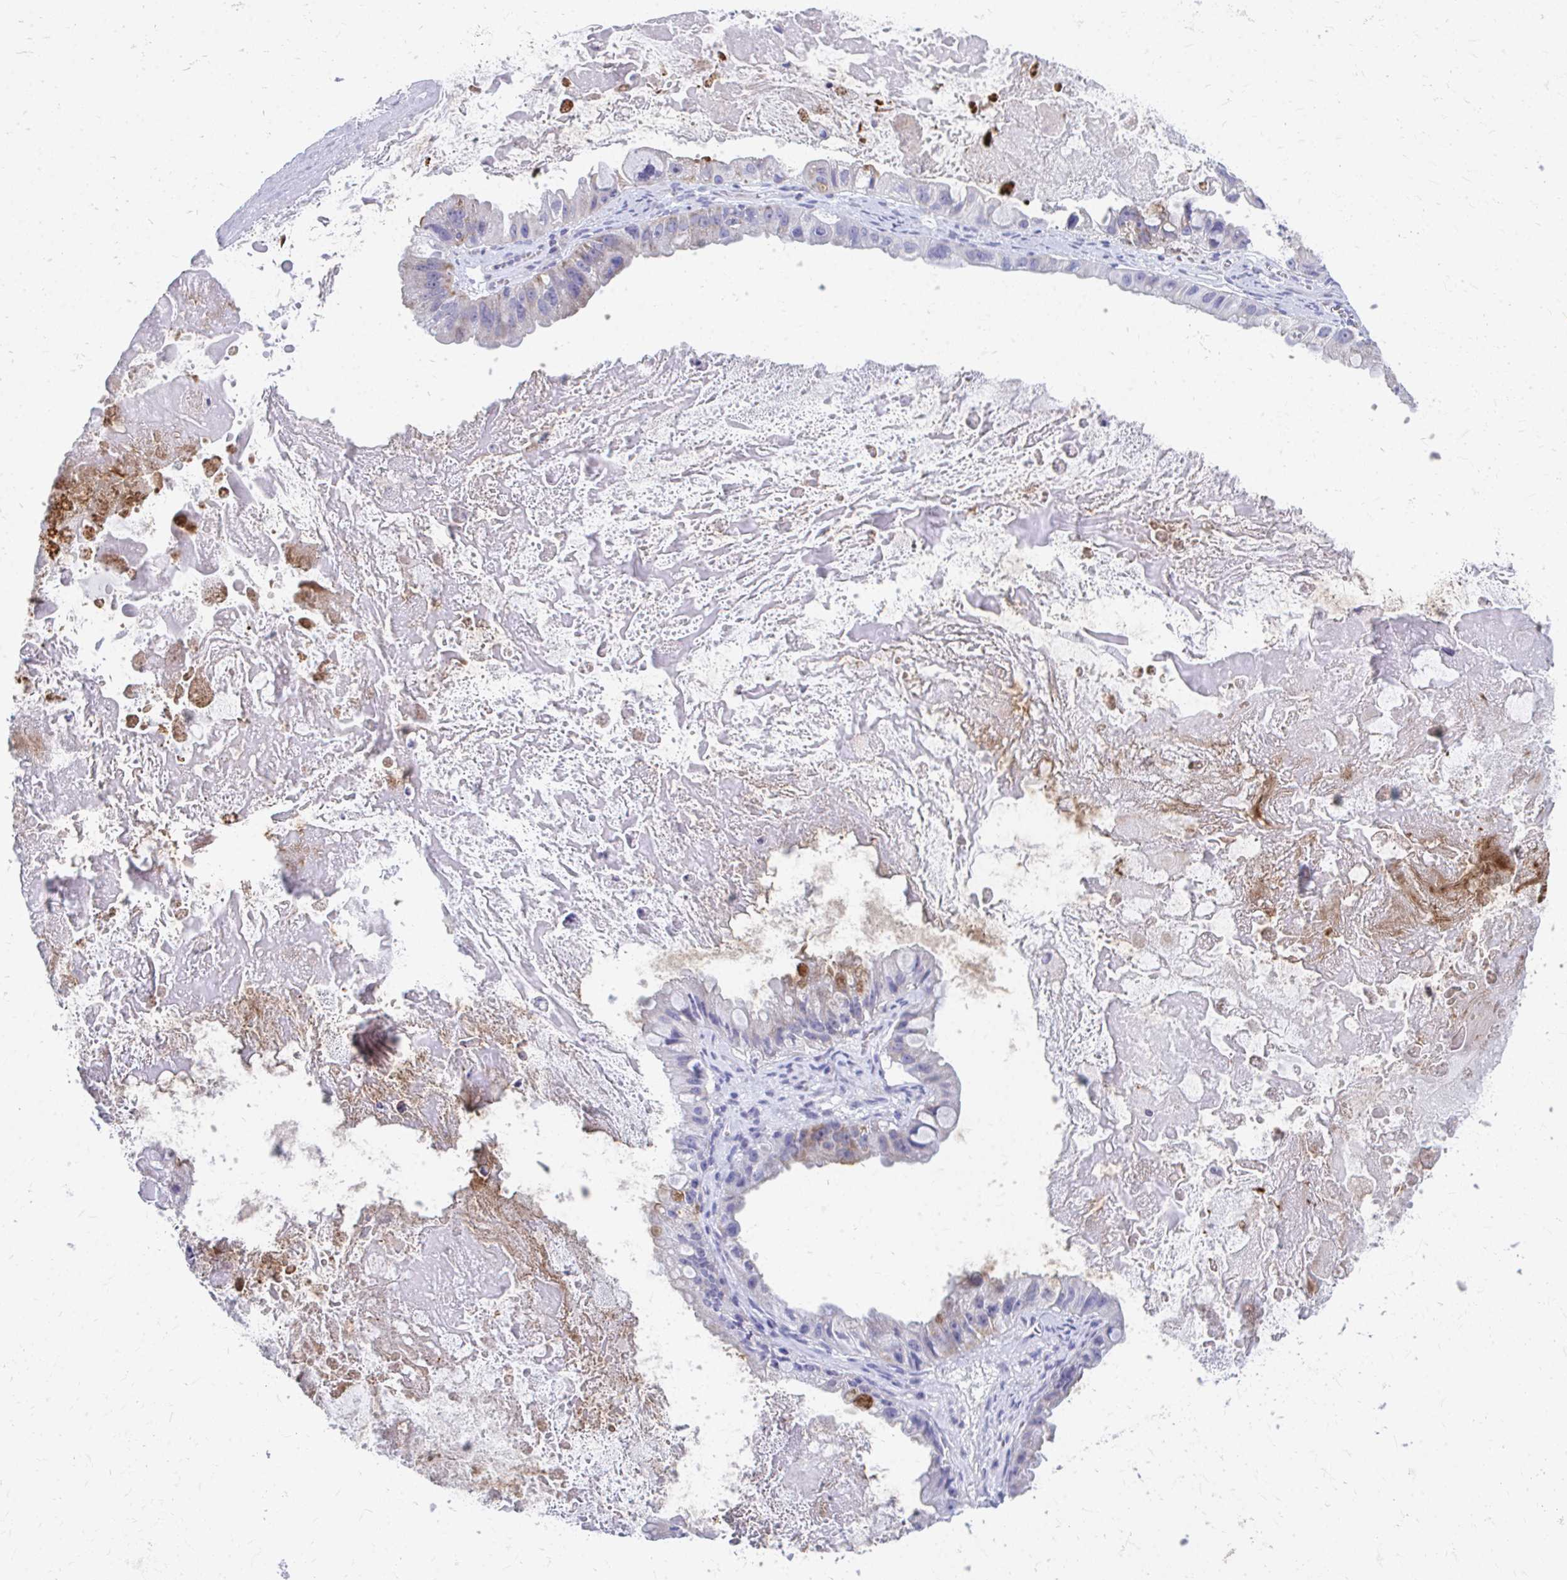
{"staining": {"intensity": "strong", "quantity": "<25%", "location": "cytoplasmic/membranous"}, "tissue": "ovarian cancer", "cell_type": "Tumor cells", "image_type": "cancer", "snomed": [{"axis": "morphology", "description": "Cystadenocarcinoma, mucinous, NOS"}, {"axis": "topography", "description": "Ovary"}], "caption": "The image shows a brown stain indicating the presence of a protein in the cytoplasmic/membranous of tumor cells in ovarian cancer (mucinous cystadenocarcinoma).", "gene": "MRPL19", "patient": {"sex": "female", "age": 61}}